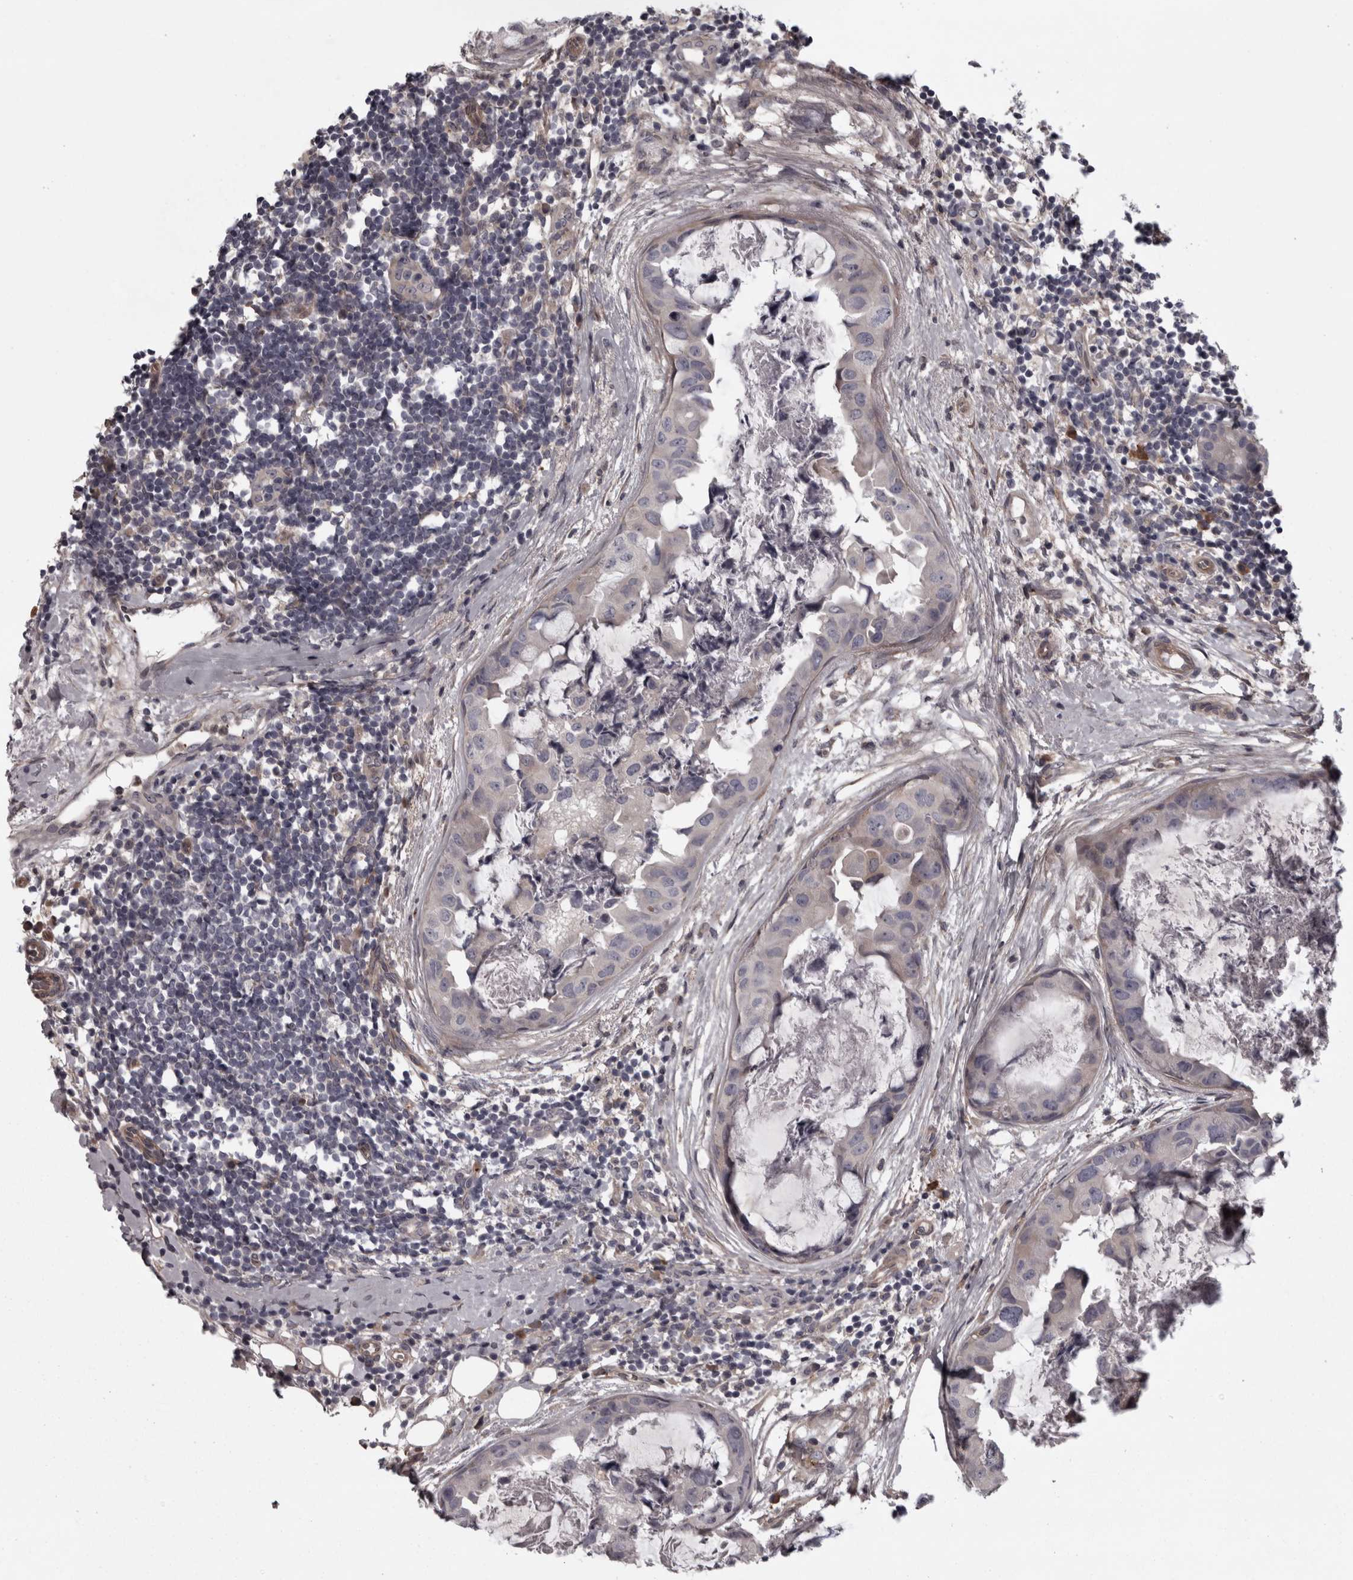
{"staining": {"intensity": "negative", "quantity": "none", "location": "none"}, "tissue": "breast cancer", "cell_type": "Tumor cells", "image_type": "cancer", "snomed": [{"axis": "morphology", "description": "Duct carcinoma"}, {"axis": "topography", "description": "Breast"}], "caption": "Tumor cells are negative for protein expression in human breast intraductal carcinoma. (Brightfield microscopy of DAB (3,3'-diaminobenzidine) immunohistochemistry (IHC) at high magnification).", "gene": "RSU1", "patient": {"sex": "female", "age": 40}}